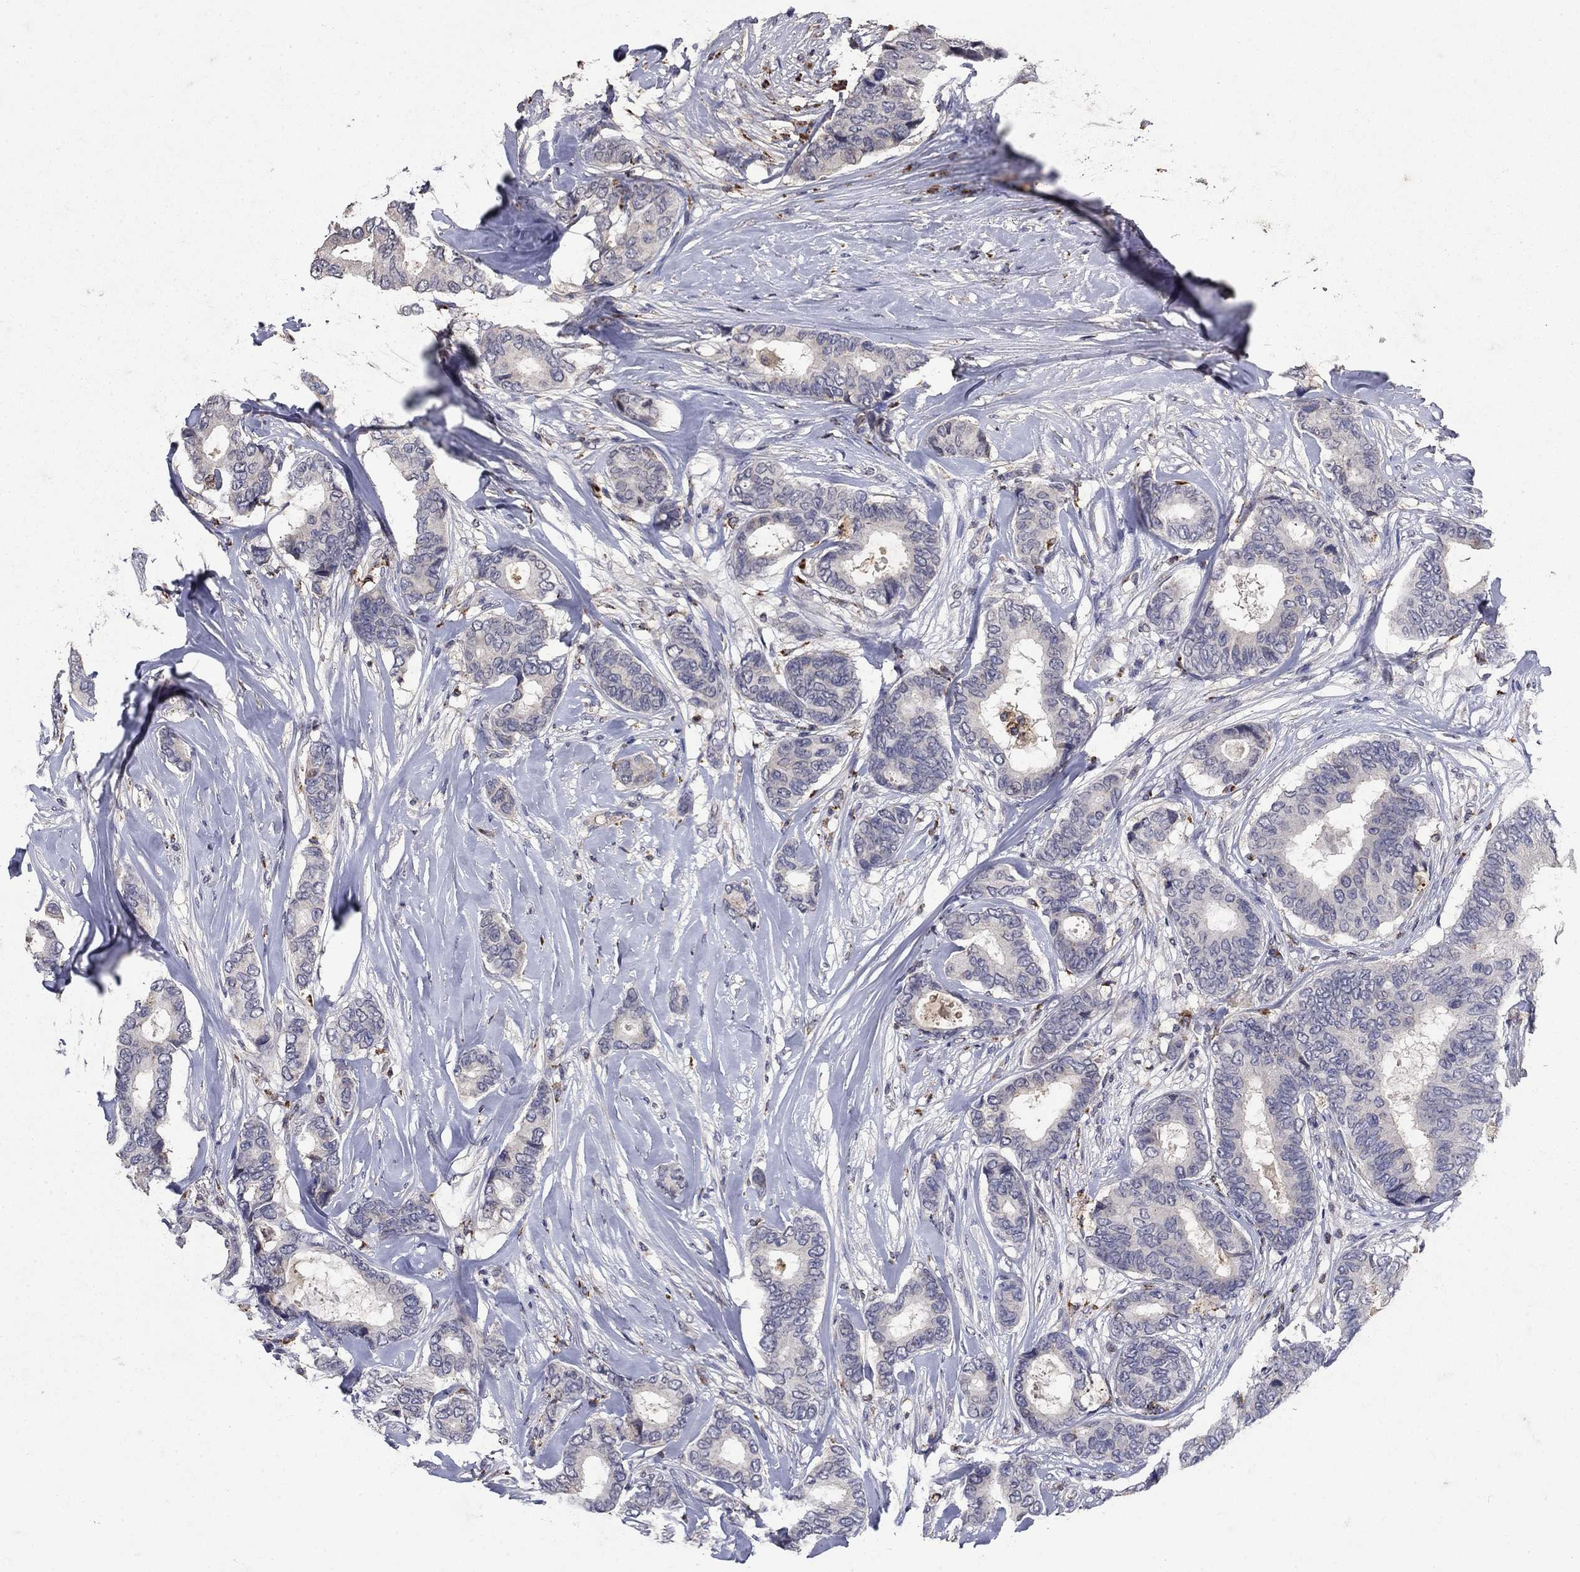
{"staining": {"intensity": "negative", "quantity": "none", "location": "none"}, "tissue": "breast cancer", "cell_type": "Tumor cells", "image_type": "cancer", "snomed": [{"axis": "morphology", "description": "Duct carcinoma"}, {"axis": "topography", "description": "Breast"}], "caption": "A photomicrograph of infiltrating ductal carcinoma (breast) stained for a protein demonstrates no brown staining in tumor cells.", "gene": "NPC2", "patient": {"sex": "female", "age": 75}}